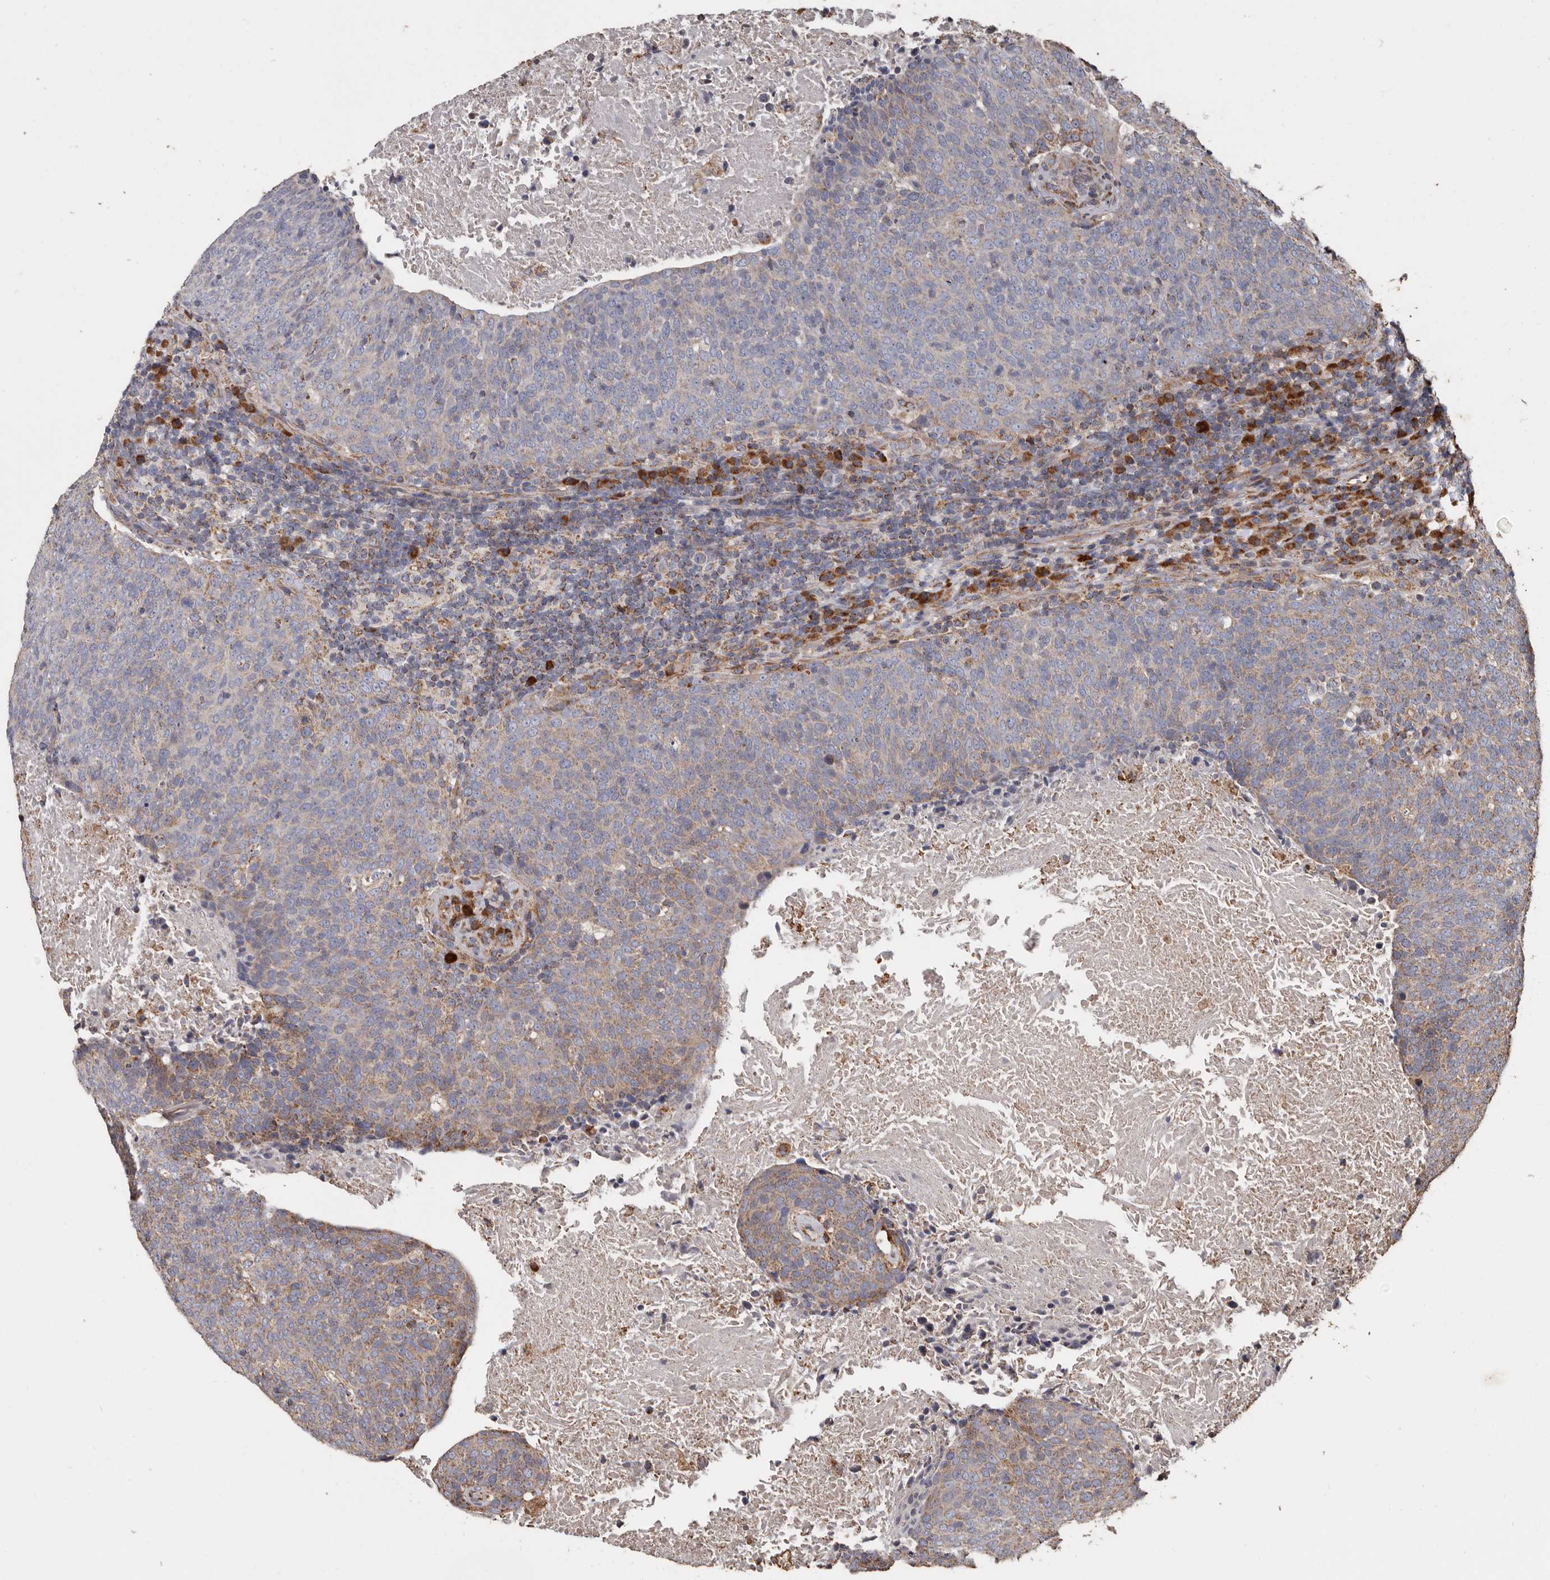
{"staining": {"intensity": "moderate", "quantity": "25%-75%", "location": "cytoplasmic/membranous"}, "tissue": "head and neck cancer", "cell_type": "Tumor cells", "image_type": "cancer", "snomed": [{"axis": "morphology", "description": "Squamous cell carcinoma, NOS"}, {"axis": "morphology", "description": "Squamous cell carcinoma, metastatic, NOS"}, {"axis": "topography", "description": "Lymph node"}, {"axis": "topography", "description": "Head-Neck"}], "caption": "An image of metastatic squamous cell carcinoma (head and neck) stained for a protein shows moderate cytoplasmic/membranous brown staining in tumor cells.", "gene": "OSGIN2", "patient": {"sex": "male", "age": 62}}